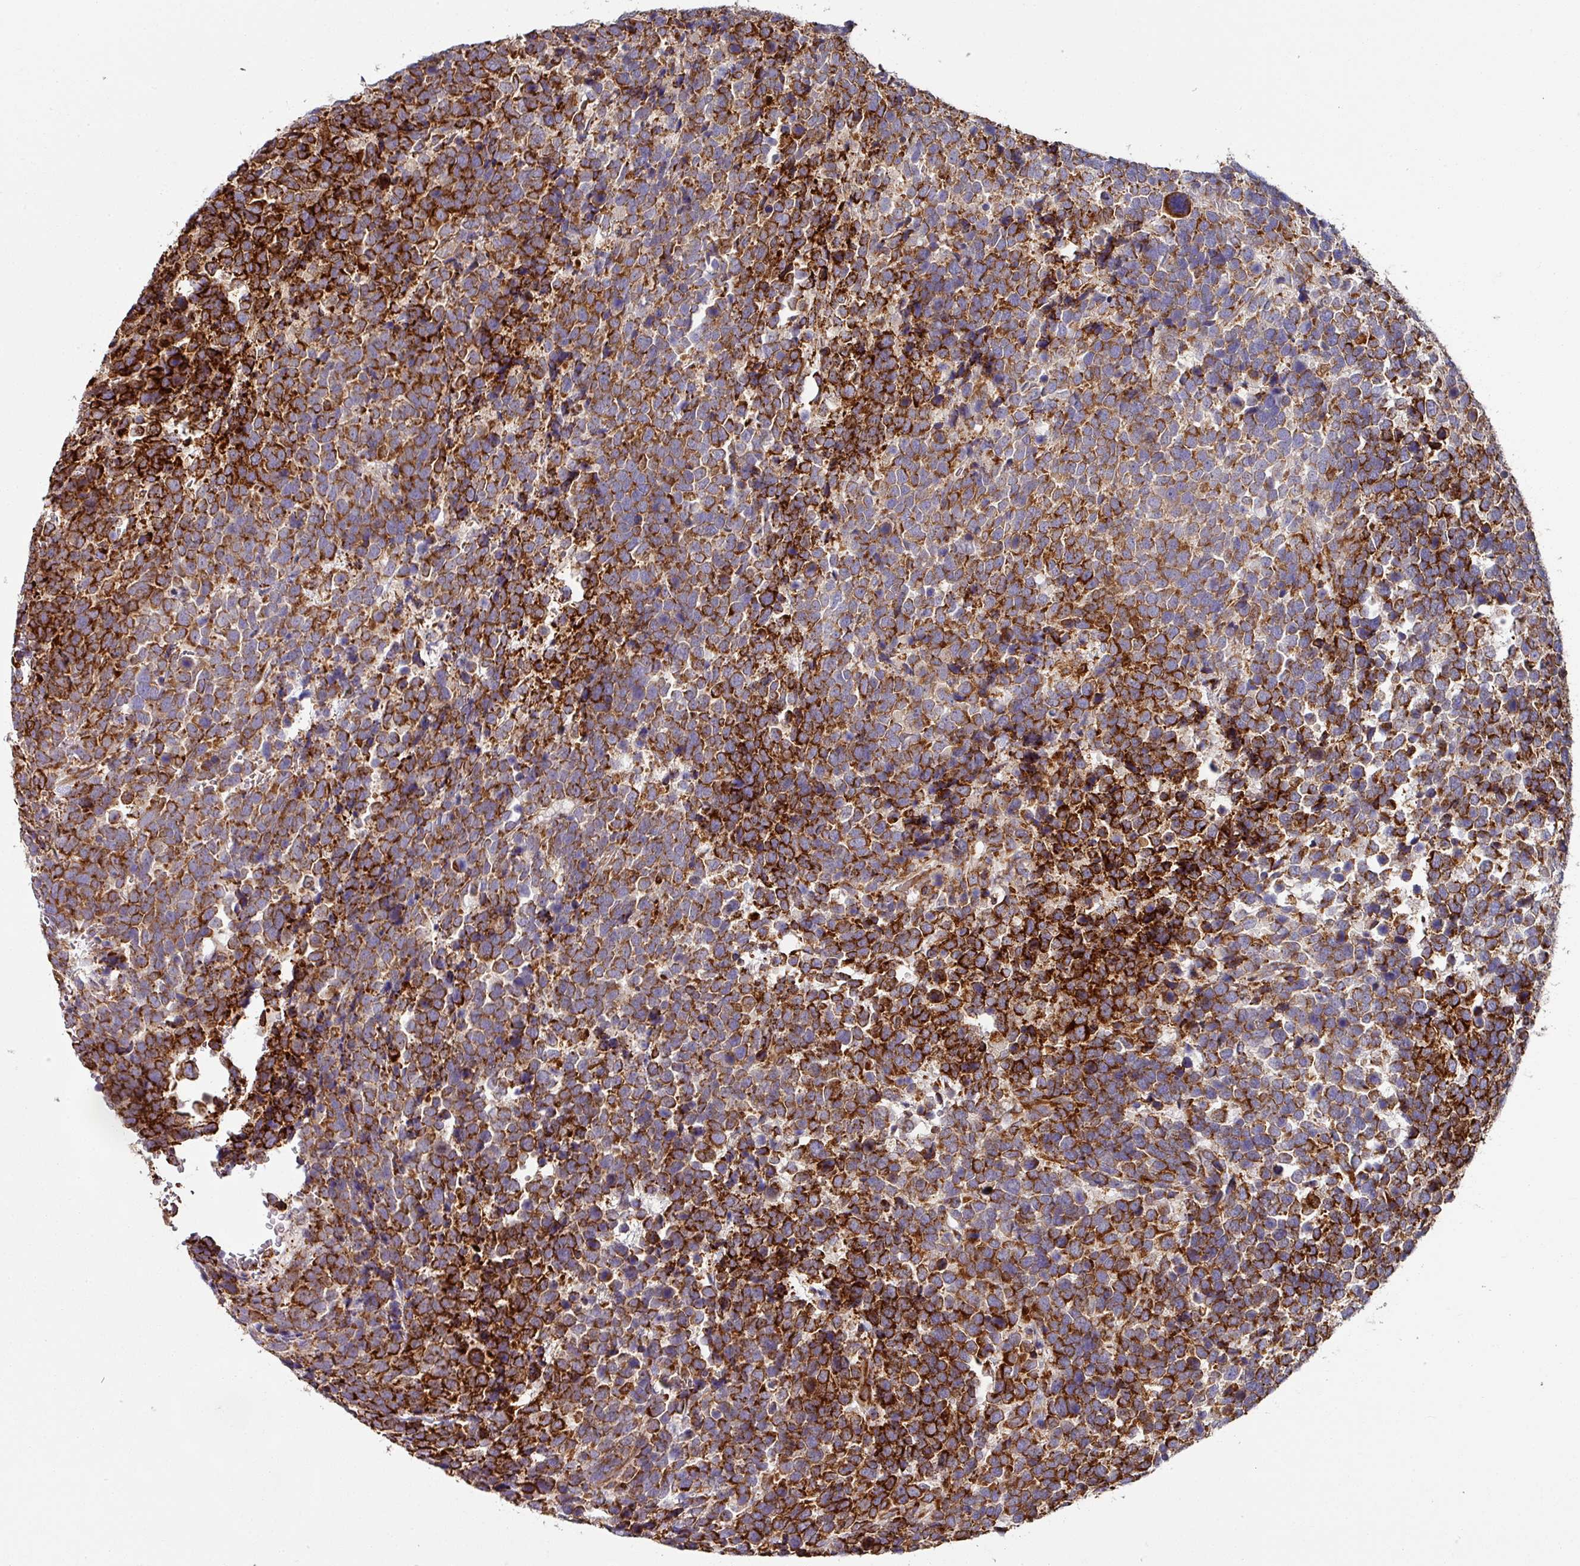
{"staining": {"intensity": "strong", "quantity": ">75%", "location": "cytoplasmic/membranous"}, "tissue": "urothelial cancer", "cell_type": "Tumor cells", "image_type": "cancer", "snomed": [{"axis": "morphology", "description": "Urothelial carcinoma, High grade"}, {"axis": "topography", "description": "Urinary bladder"}], "caption": "Urothelial carcinoma (high-grade) was stained to show a protein in brown. There is high levels of strong cytoplasmic/membranous positivity in about >75% of tumor cells. (IHC, brightfield microscopy, high magnification).", "gene": "ZNF268", "patient": {"sex": "female", "age": 82}}